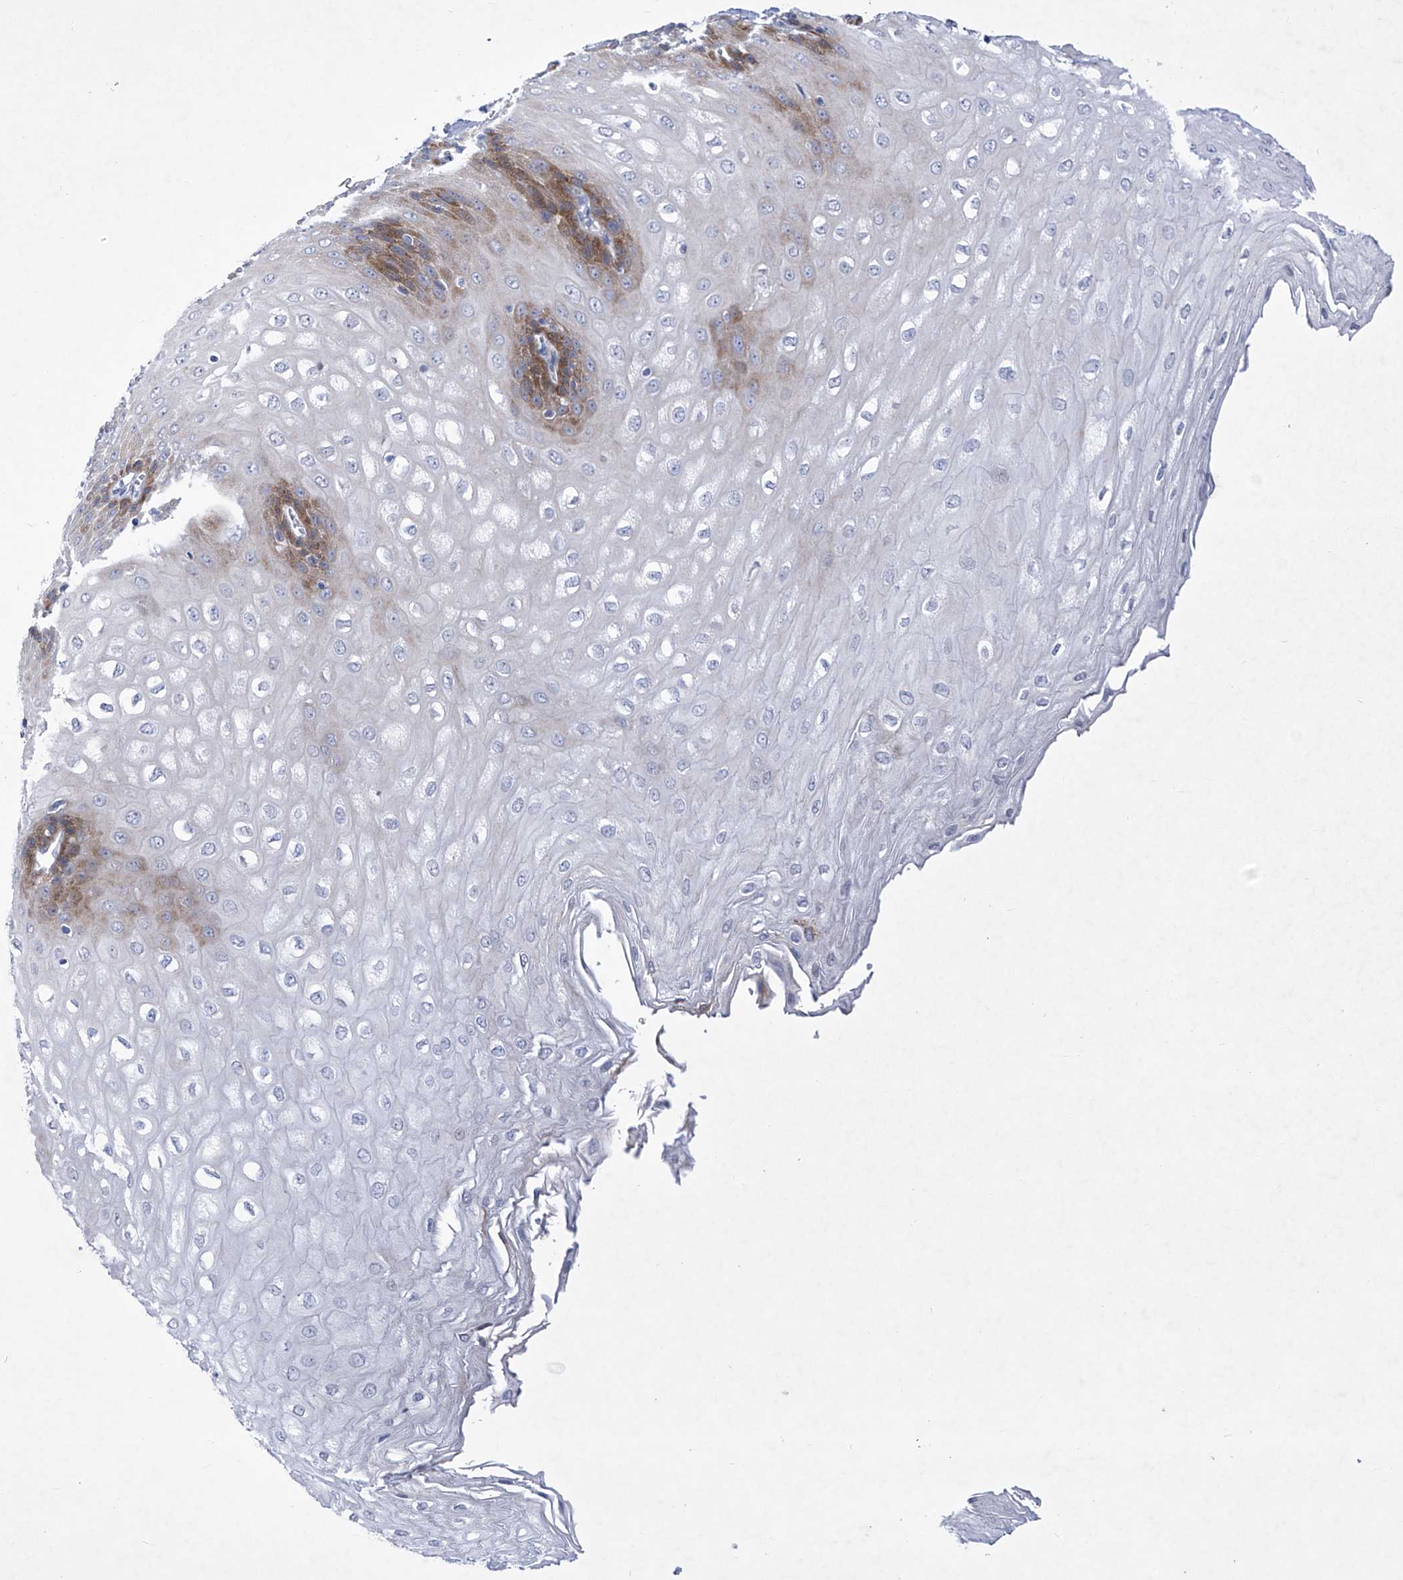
{"staining": {"intensity": "strong", "quantity": "<25%", "location": "cytoplasmic/membranous"}, "tissue": "esophagus", "cell_type": "Squamous epithelial cells", "image_type": "normal", "snomed": [{"axis": "morphology", "description": "Normal tissue, NOS"}, {"axis": "topography", "description": "Esophagus"}], "caption": "Immunohistochemistry histopathology image of benign esophagus: esophagus stained using immunohistochemistry (IHC) exhibits medium levels of strong protein expression localized specifically in the cytoplasmic/membranous of squamous epithelial cells, appearing as a cytoplasmic/membranous brown color.", "gene": "C1orf87", "patient": {"sex": "male", "age": 60}}